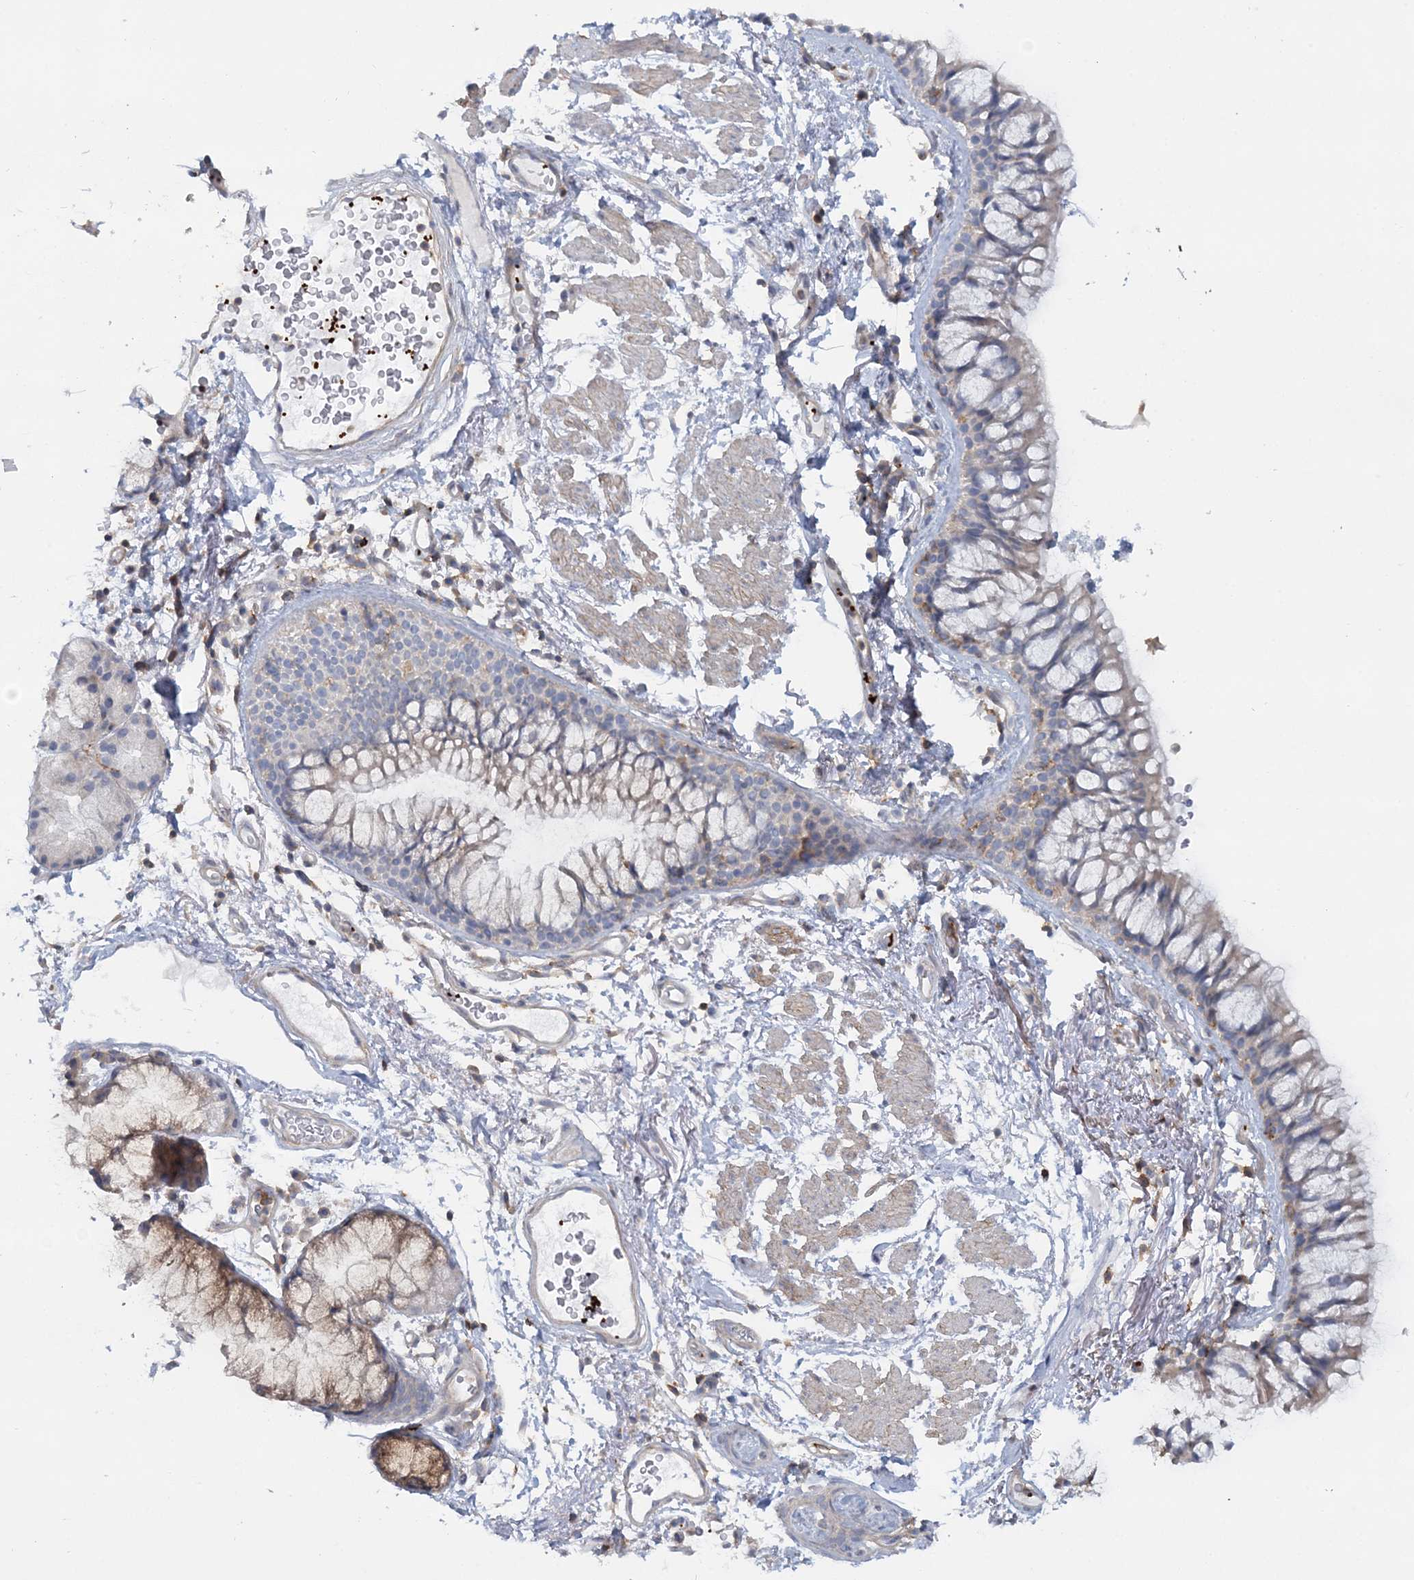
{"staining": {"intensity": "negative", "quantity": "none", "location": "none"}, "tissue": "bronchus", "cell_type": "Respiratory epithelial cells", "image_type": "normal", "snomed": [{"axis": "morphology", "description": "Normal tissue, NOS"}, {"axis": "topography", "description": "Cartilage tissue"}, {"axis": "topography", "description": "Bronchus"}], "caption": "Respiratory epithelial cells are negative for protein expression in unremarkable human bronchus. (Stains: DAB (3,3'-diaminobenzidine) immunohistochemistry with hematoxylin counter stain, Microscopy: brightfield microscopy at high magnification).", "gene": "CUEDC2", "patient": {"sex": "female", "age": 73}}